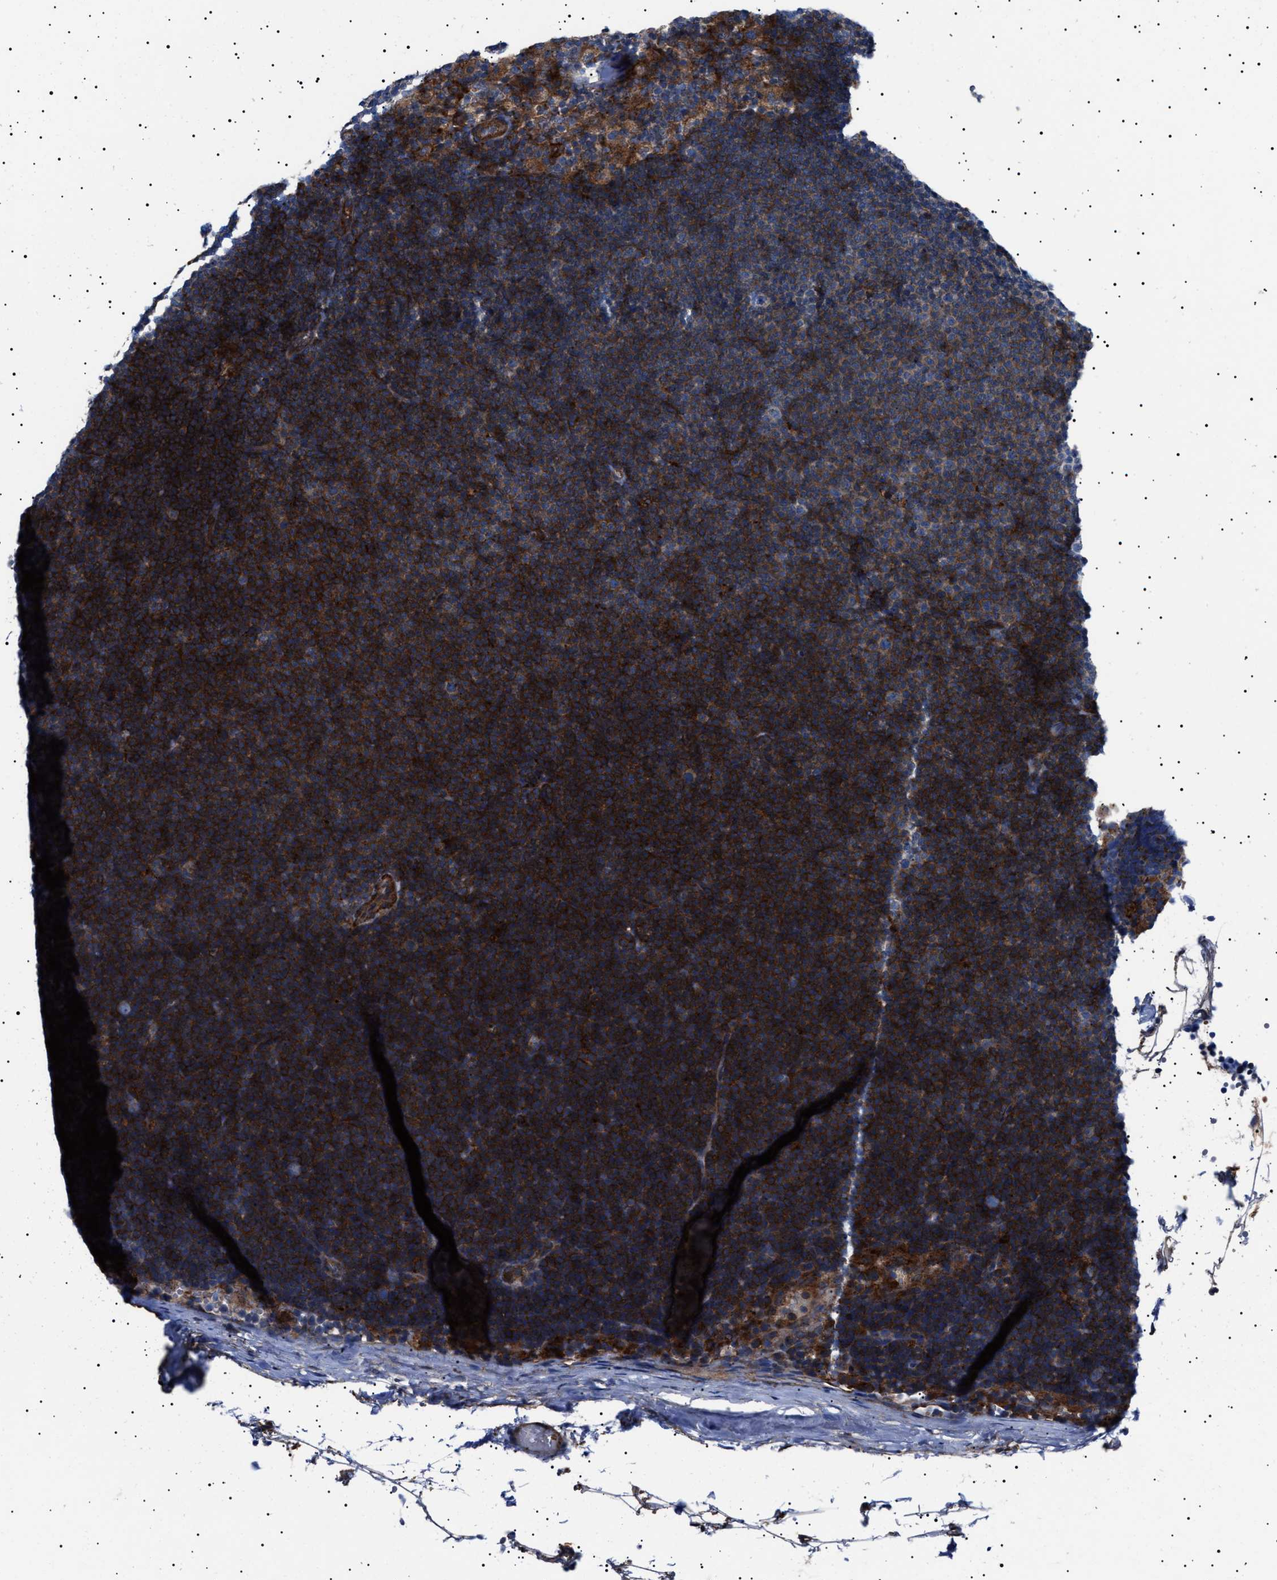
{"staining": {"intensity": "strong", "quantity": "25%-75%", "location": "cytoplasmic/membranous"}, "tissue": "lymphoma", "cell_type": "Tumor cells", "image_type": "cancer", "snomed": [{"axis": "morphology", "description": "Malignant lymphoma, non-Hodgkin's type, Low grade"}, {"axis": "topography", "description": "Lymph node"}], "caption": "A brown stain highlights strong cytoplasmic/membranous staining of a protein in low-grade malignant lymphoma, non-Hodgkin's type tumor cells.", "gene": "NEU1", "patient": {"sex": "female", "age": 53}}